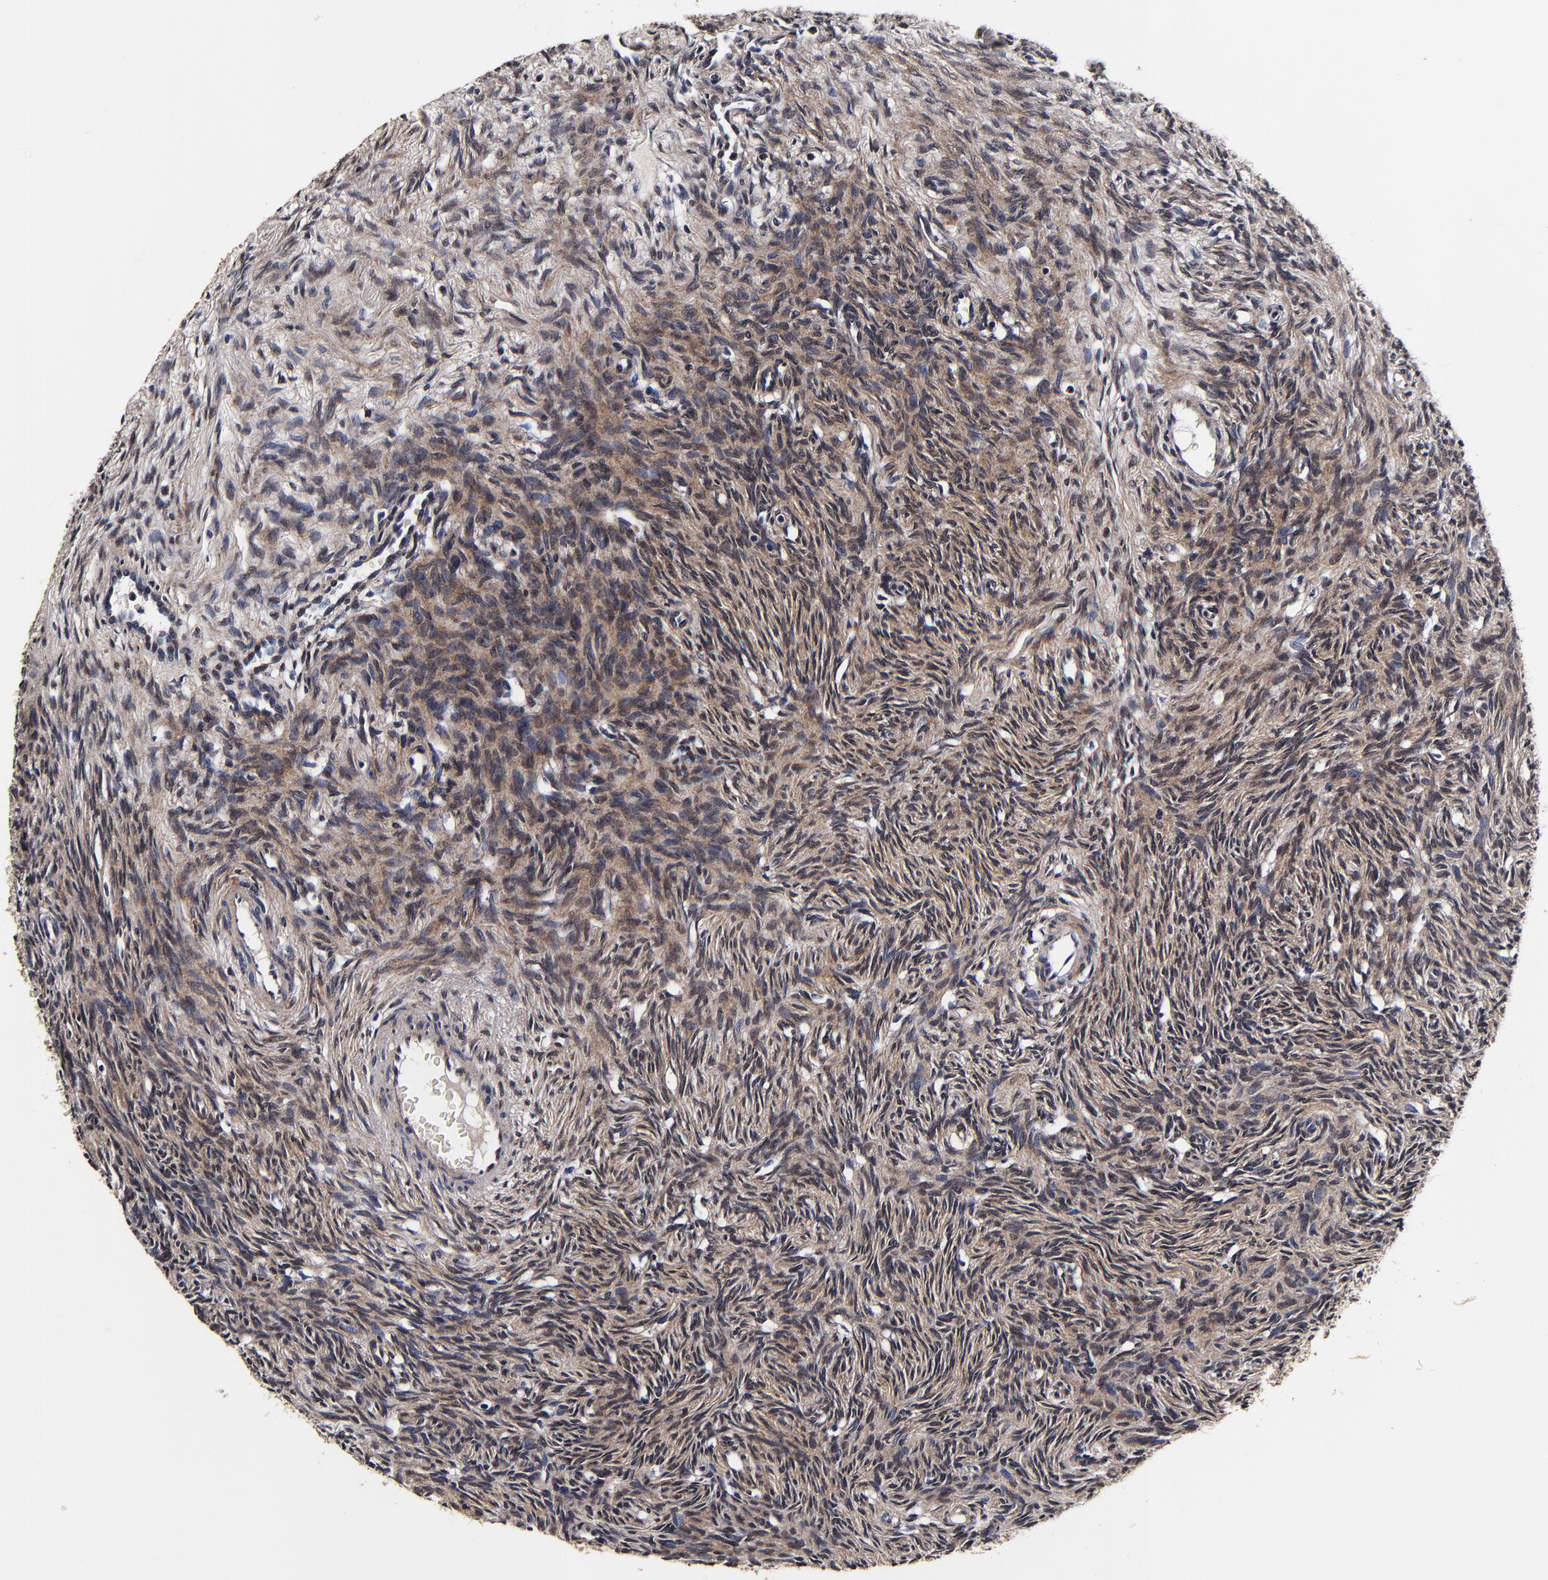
{"staining": {"intensity": "weak", "quantity": ">75%", "location": "cytoplasmic/membranous"}, "tissue": "ovary", "cell_type": "Follicle cells", "image_type": "normal", "snomed": [{"axis": "morphology", "description": "Normal tissue, NOS"}, {"axis": "topography", "description": "Ovary"}], "caption": "This histopathology image reveals IHC staining of unremarkable human ovary, with low weak cytoplasmic/membranous staining in about >75% of follicle cells.", "gene": "MMP15", "patient": {"sex": "female", "age": 33}}